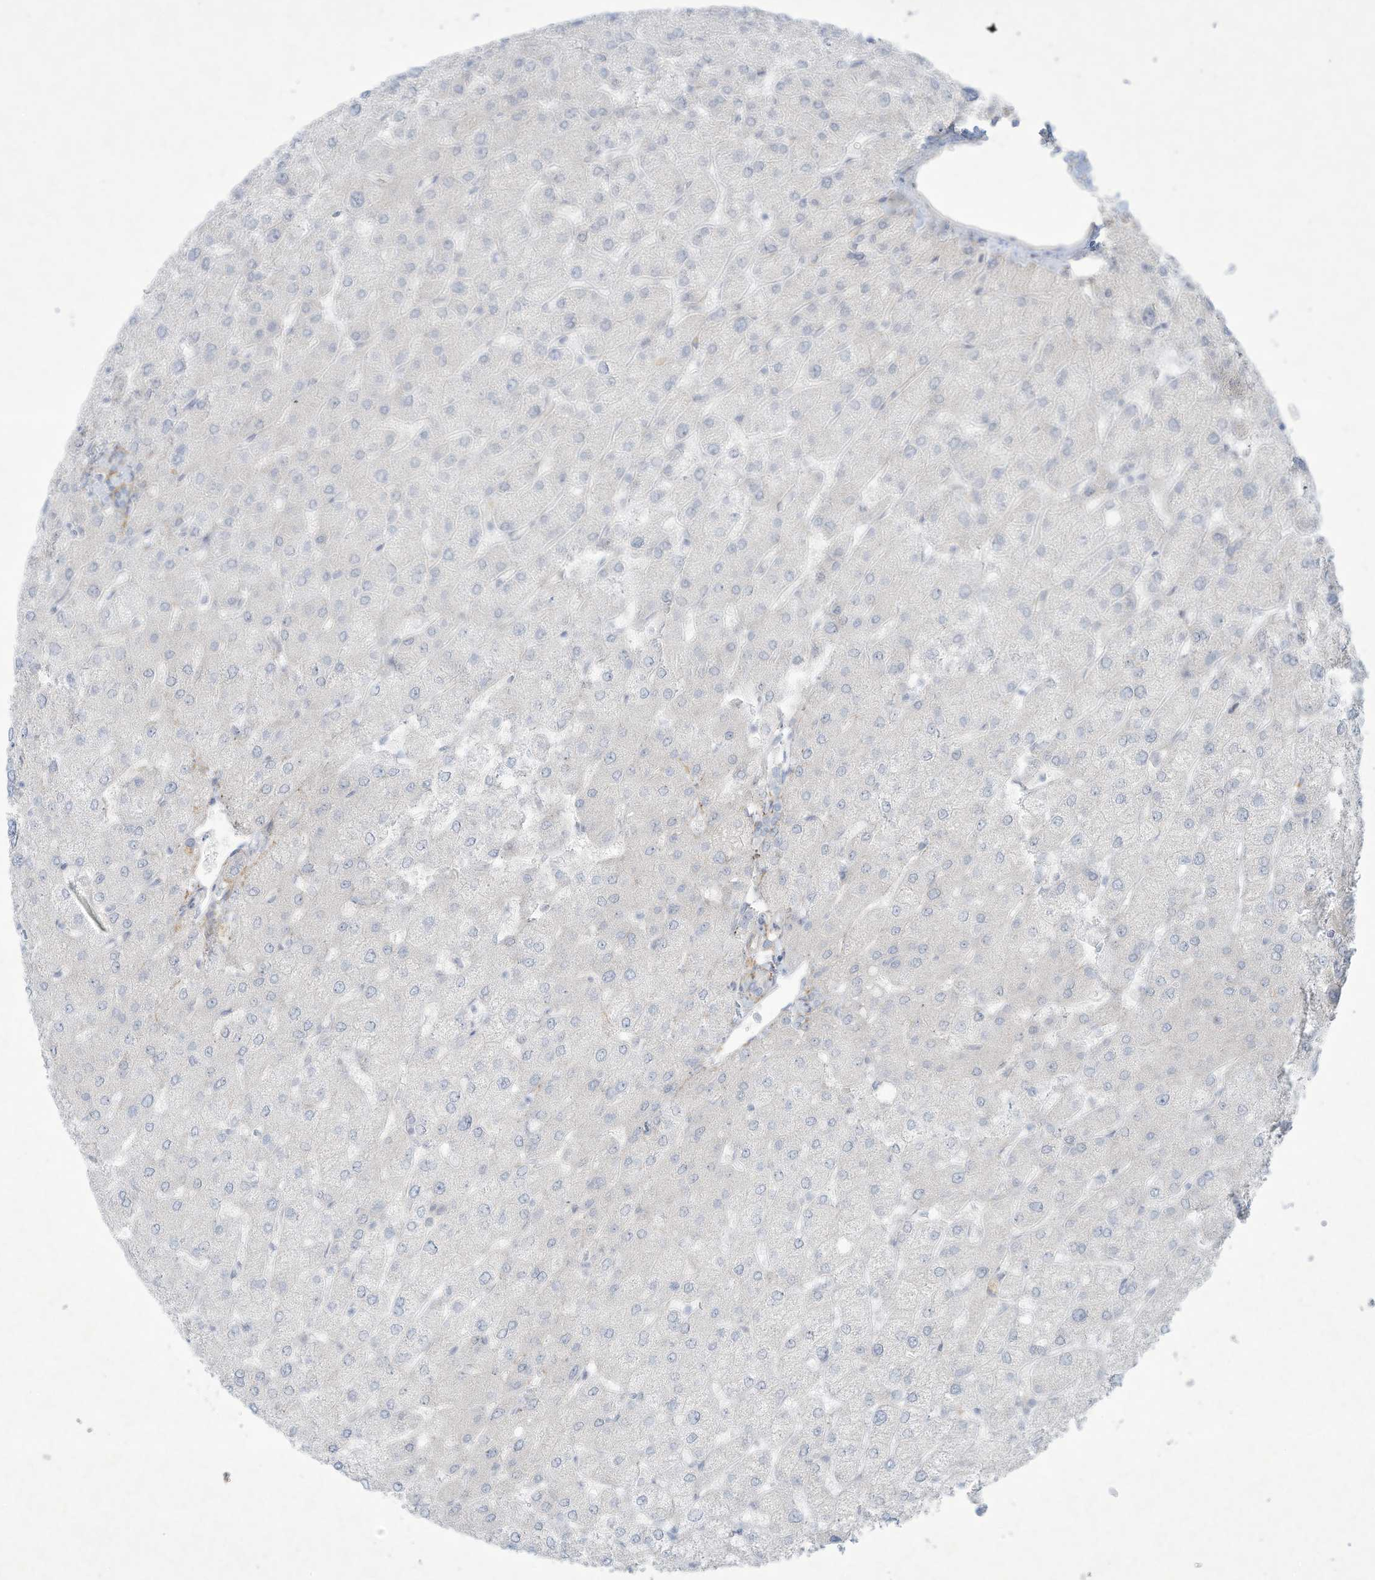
{"staining": {"intensity": "negative", "quantity": "none", "location": "none"}, "tissue": "liver", "cell_type": "Cholangiocytes", "image_type": "normal", "snomed": [{"axis": "morphology", "description": "Normal tissue, NOS"}, {"axis": "topography", "description": "Liver"}], "caption": "Immunohistochemistry (IHC) of unremarkable human liver displays no expression in cholangiocytes. (Brightfield microscopy of DAB (3,3'-diaminobenzidine) IHC at high magnification).", "gene": "PAX6", "patient": {"sex": "female", "age": 54}}